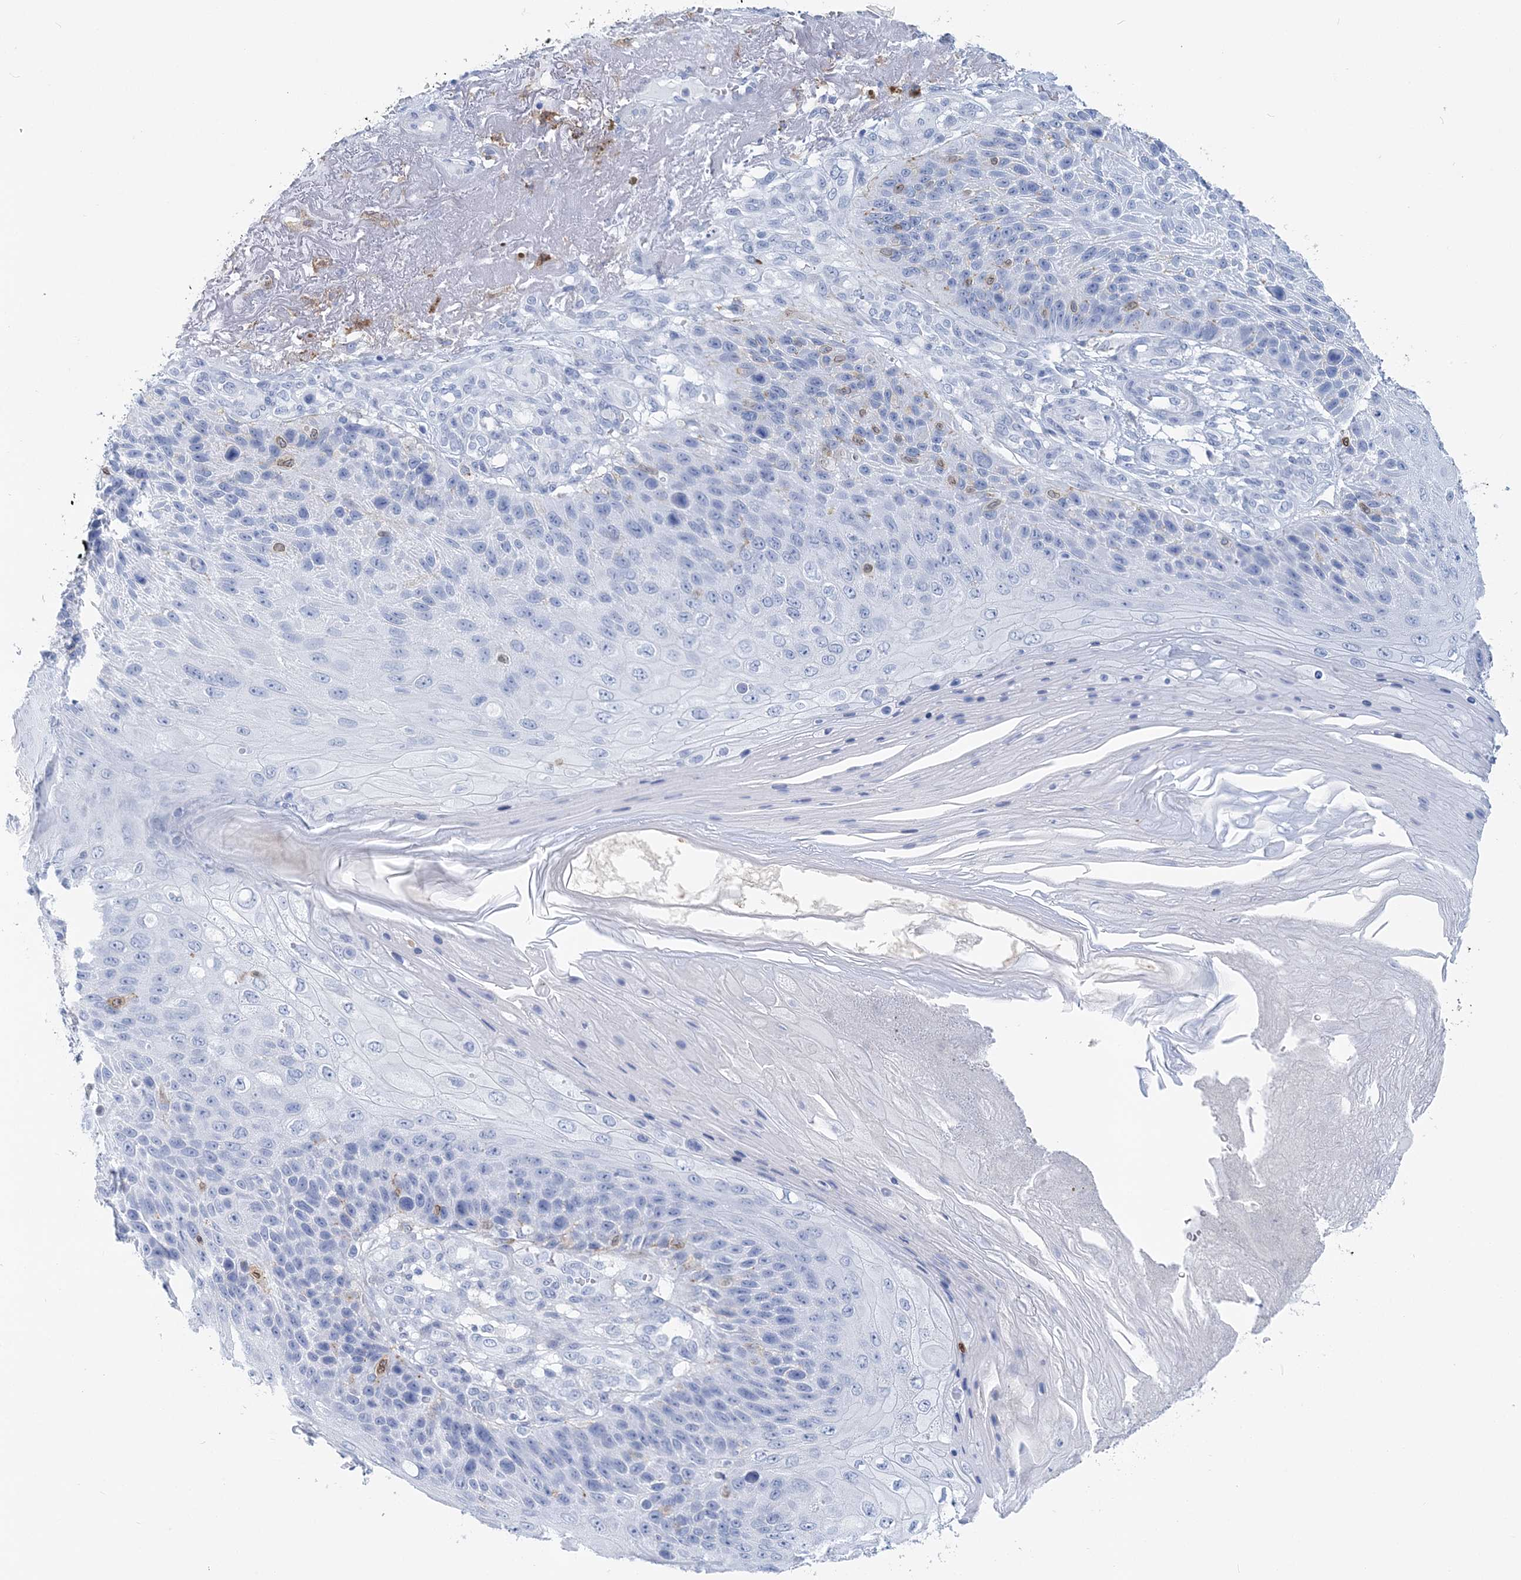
{"staining": {"intensity": "negative", "quantity": "none", "location": "none"}, "tissue": "skin cancer", "cell_type": "Tumor cells", "image_type": "cancer", "snomed": [{"axis": "morphology", "description": "Squamous cell carcinoma, NOS"}, {"axis": "topography", "description": "Skin"}], "caption": "DAB immunohistochemical staining of skin squamous cell carcinoma shows no significant staining in tumor cells.", "gene": "NKX6-1", "patient": {"sex": "female", "age": 88}}